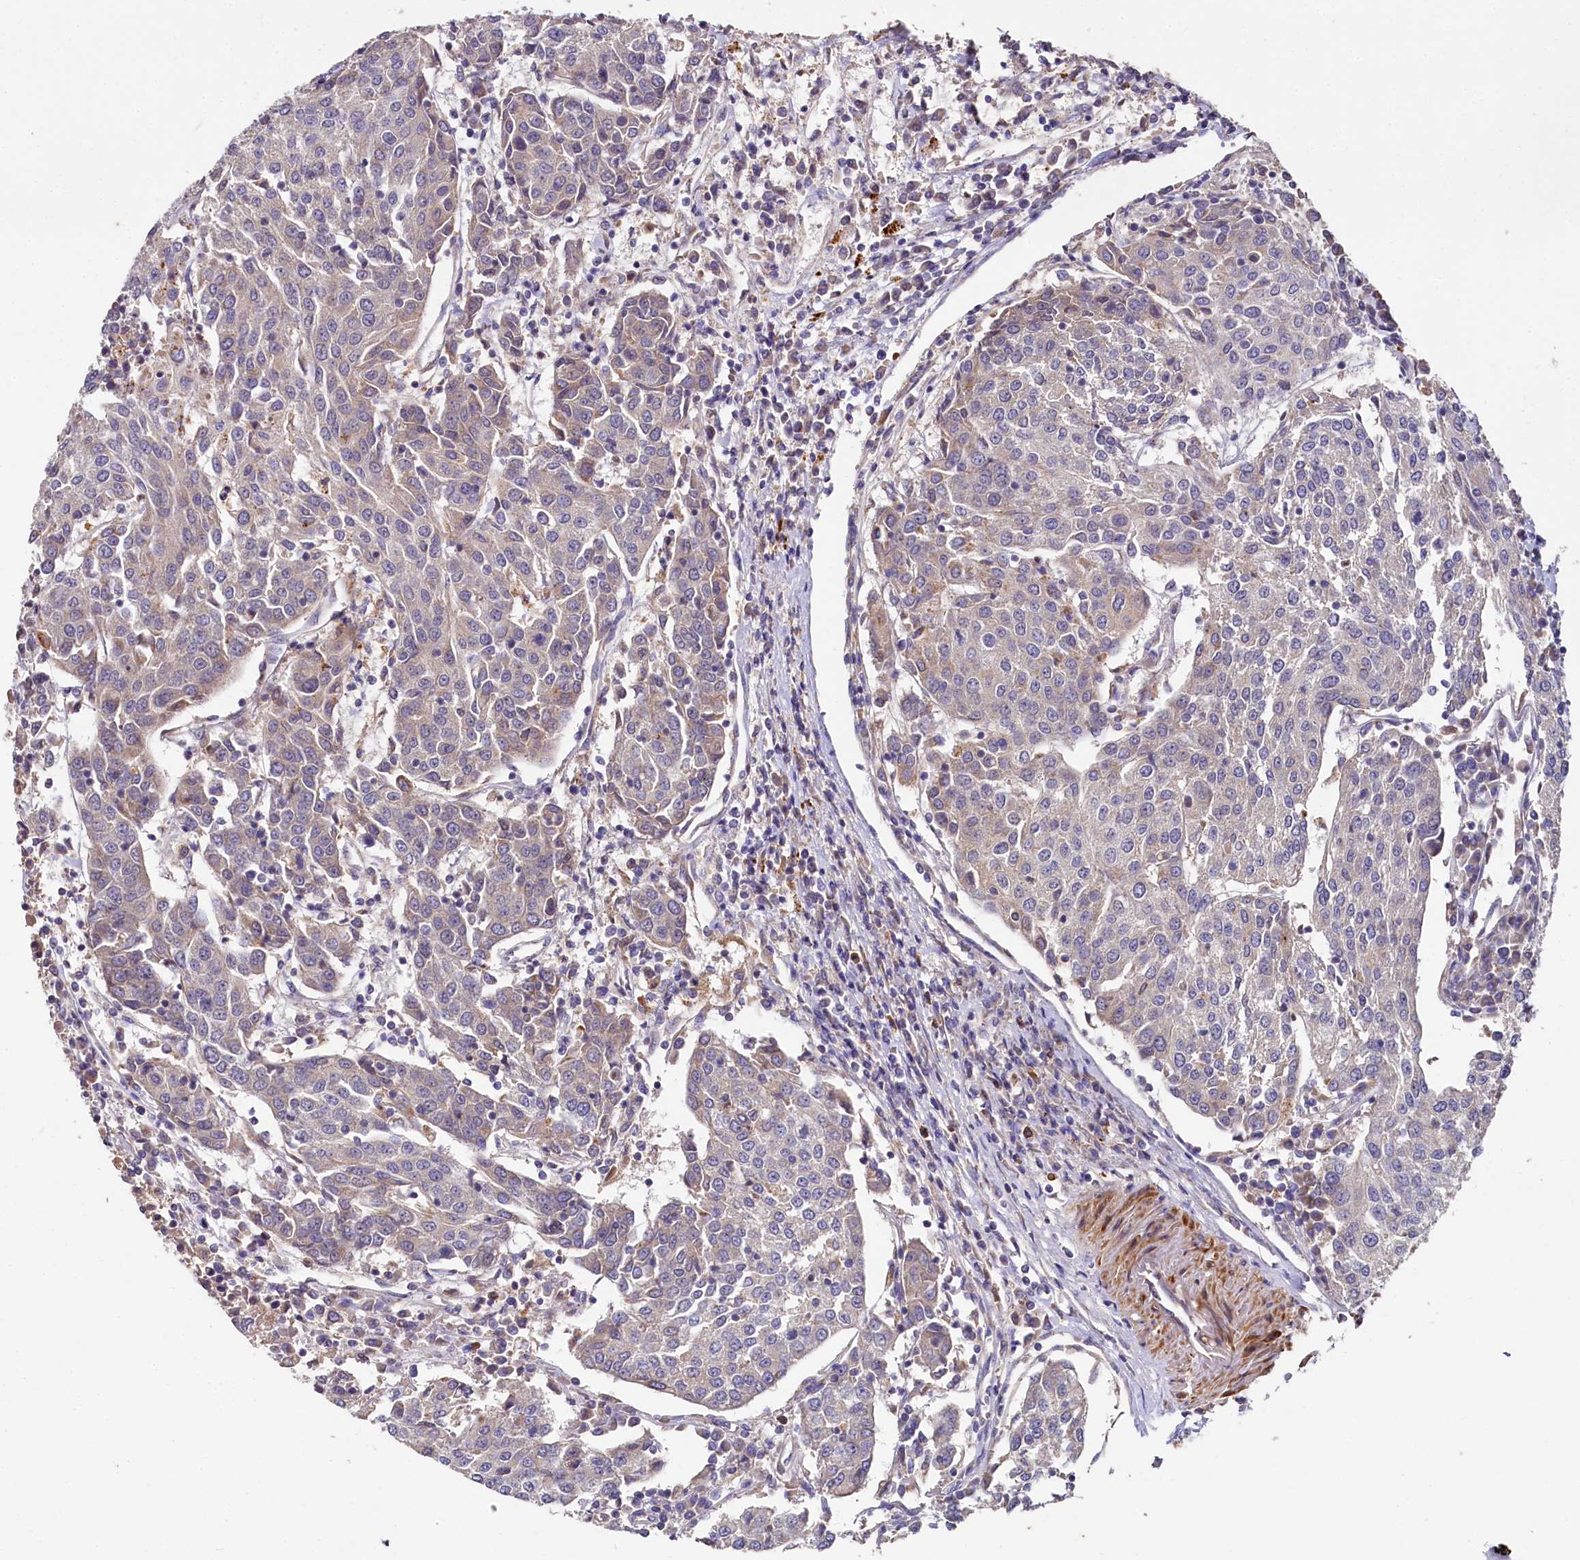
{"staining": {"intensity": "weak", "quantity": "25%-75%", "location": "cytoplasmic/membranous"}, "tissue": "urothelial cancer", "cell_type": "Tumor cells", "image_type": "cancer", "snomed": [{"axis": "morphology", "description": "Urothelial carcinoma, High grade"}, {"axis": "topography", "description": "Urinary bladder"}], "caption": "Immunohistochemical staining of urothelial cancer exhibits low levels of weak cytoplasmic/membranous protein staining in about 25%-75% of tumor cells. (Stains: DAB in brown, nuclei in blue, Microscopy: brightfield microscopy at high magnification).", "gene": "SPRYD3", "patient": {"sex": "female", "age": 85}}